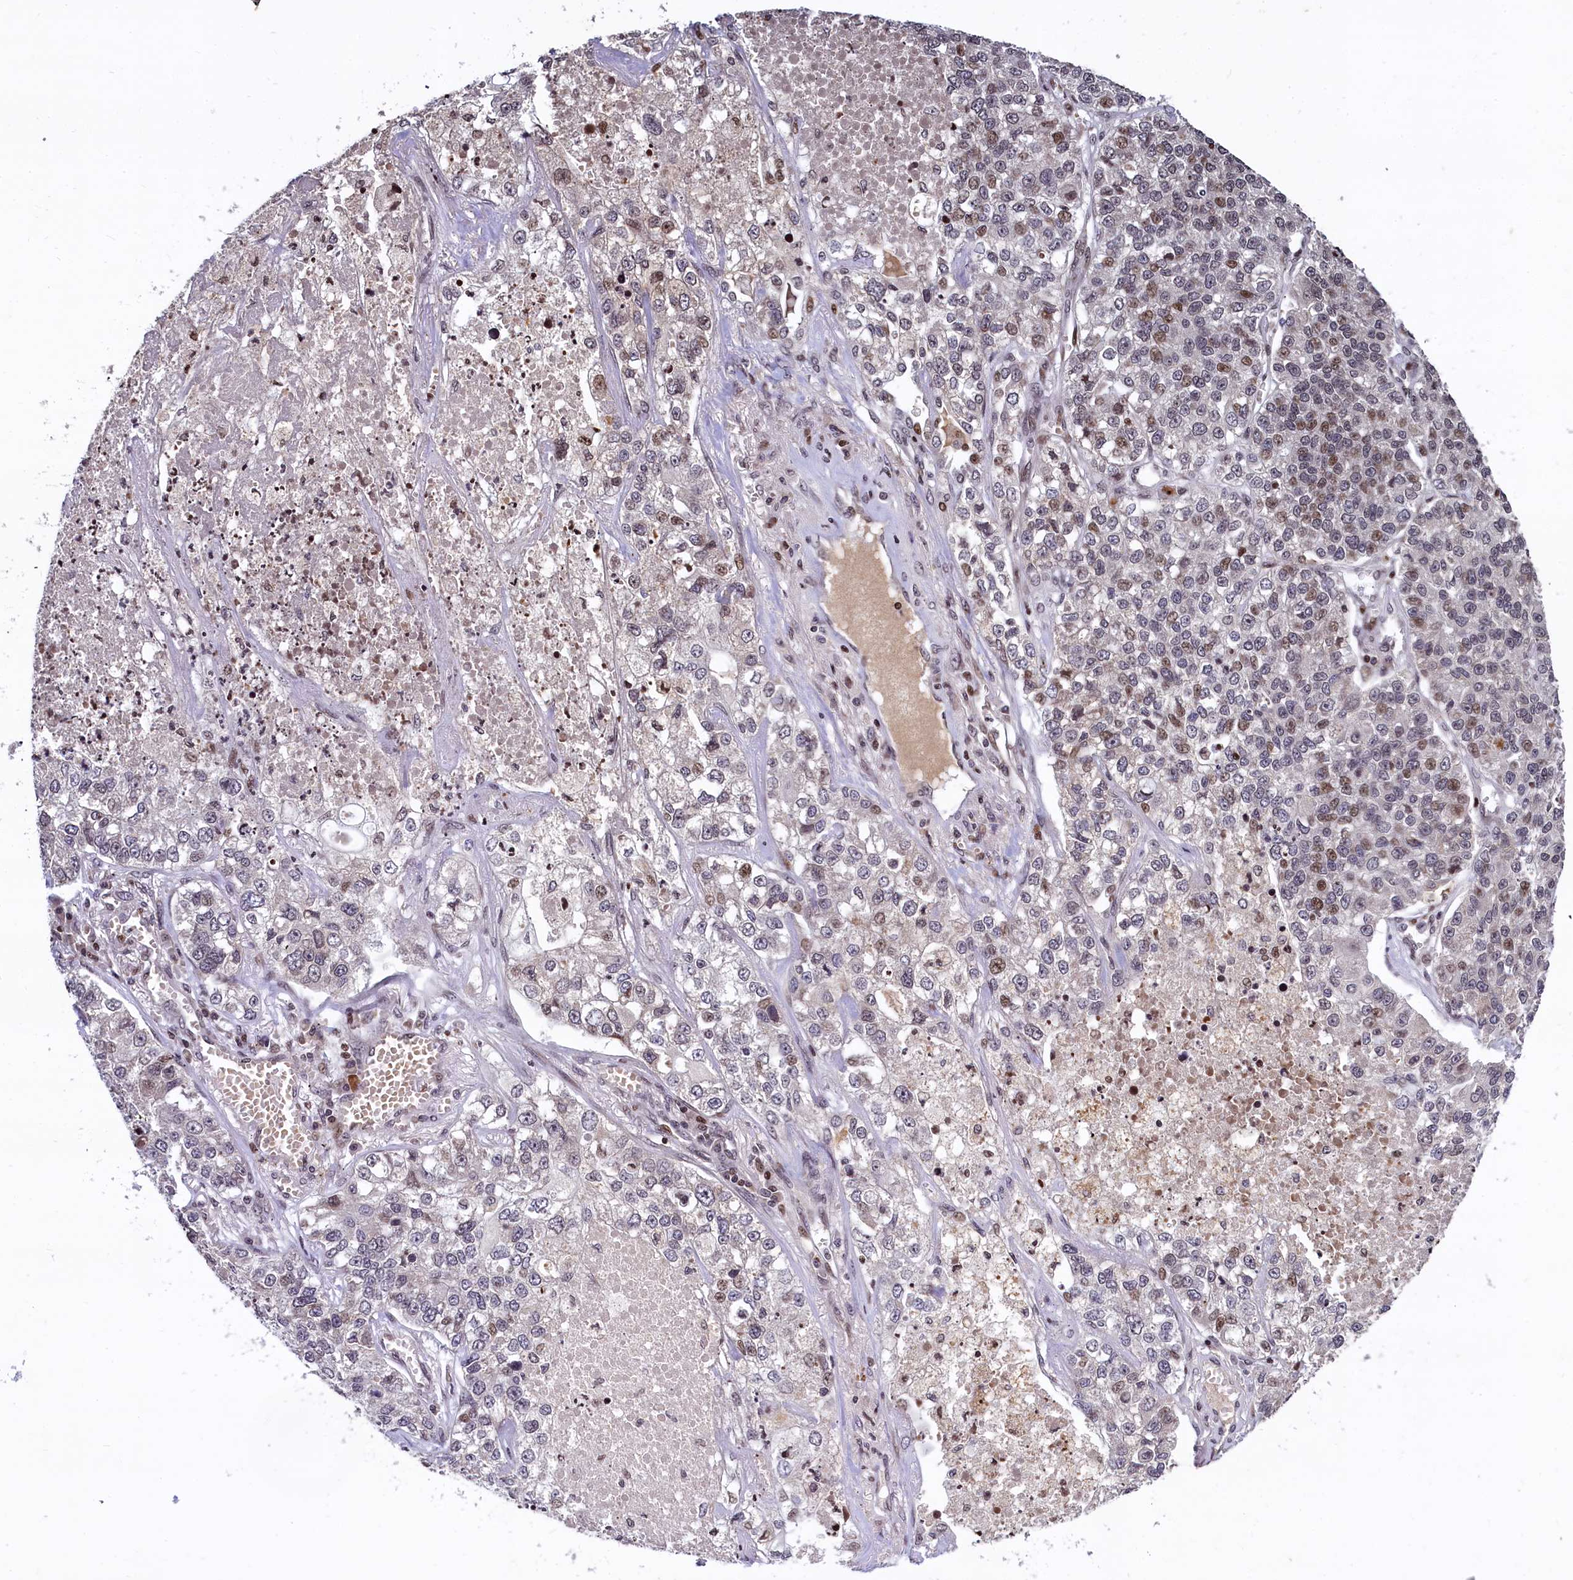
{"staining": {"intensity": "weak", "quantity": "<25%", "location": "nuclear"}, "tissue": "lung cancer", "cell_type": "Tumor cells", "image_type": "cancer", "snomed": [{"axis": "morphology", "description": "Adenocarcinoma, NOS"}, {"axis": "topography", "description": "Lung"}], "caption": "Lung cancer was stained to show a protein in brown. There is no significant staining in tumor cells.", "gene": "FAM217B", "patient": {"sex": "male", "age": 49}}